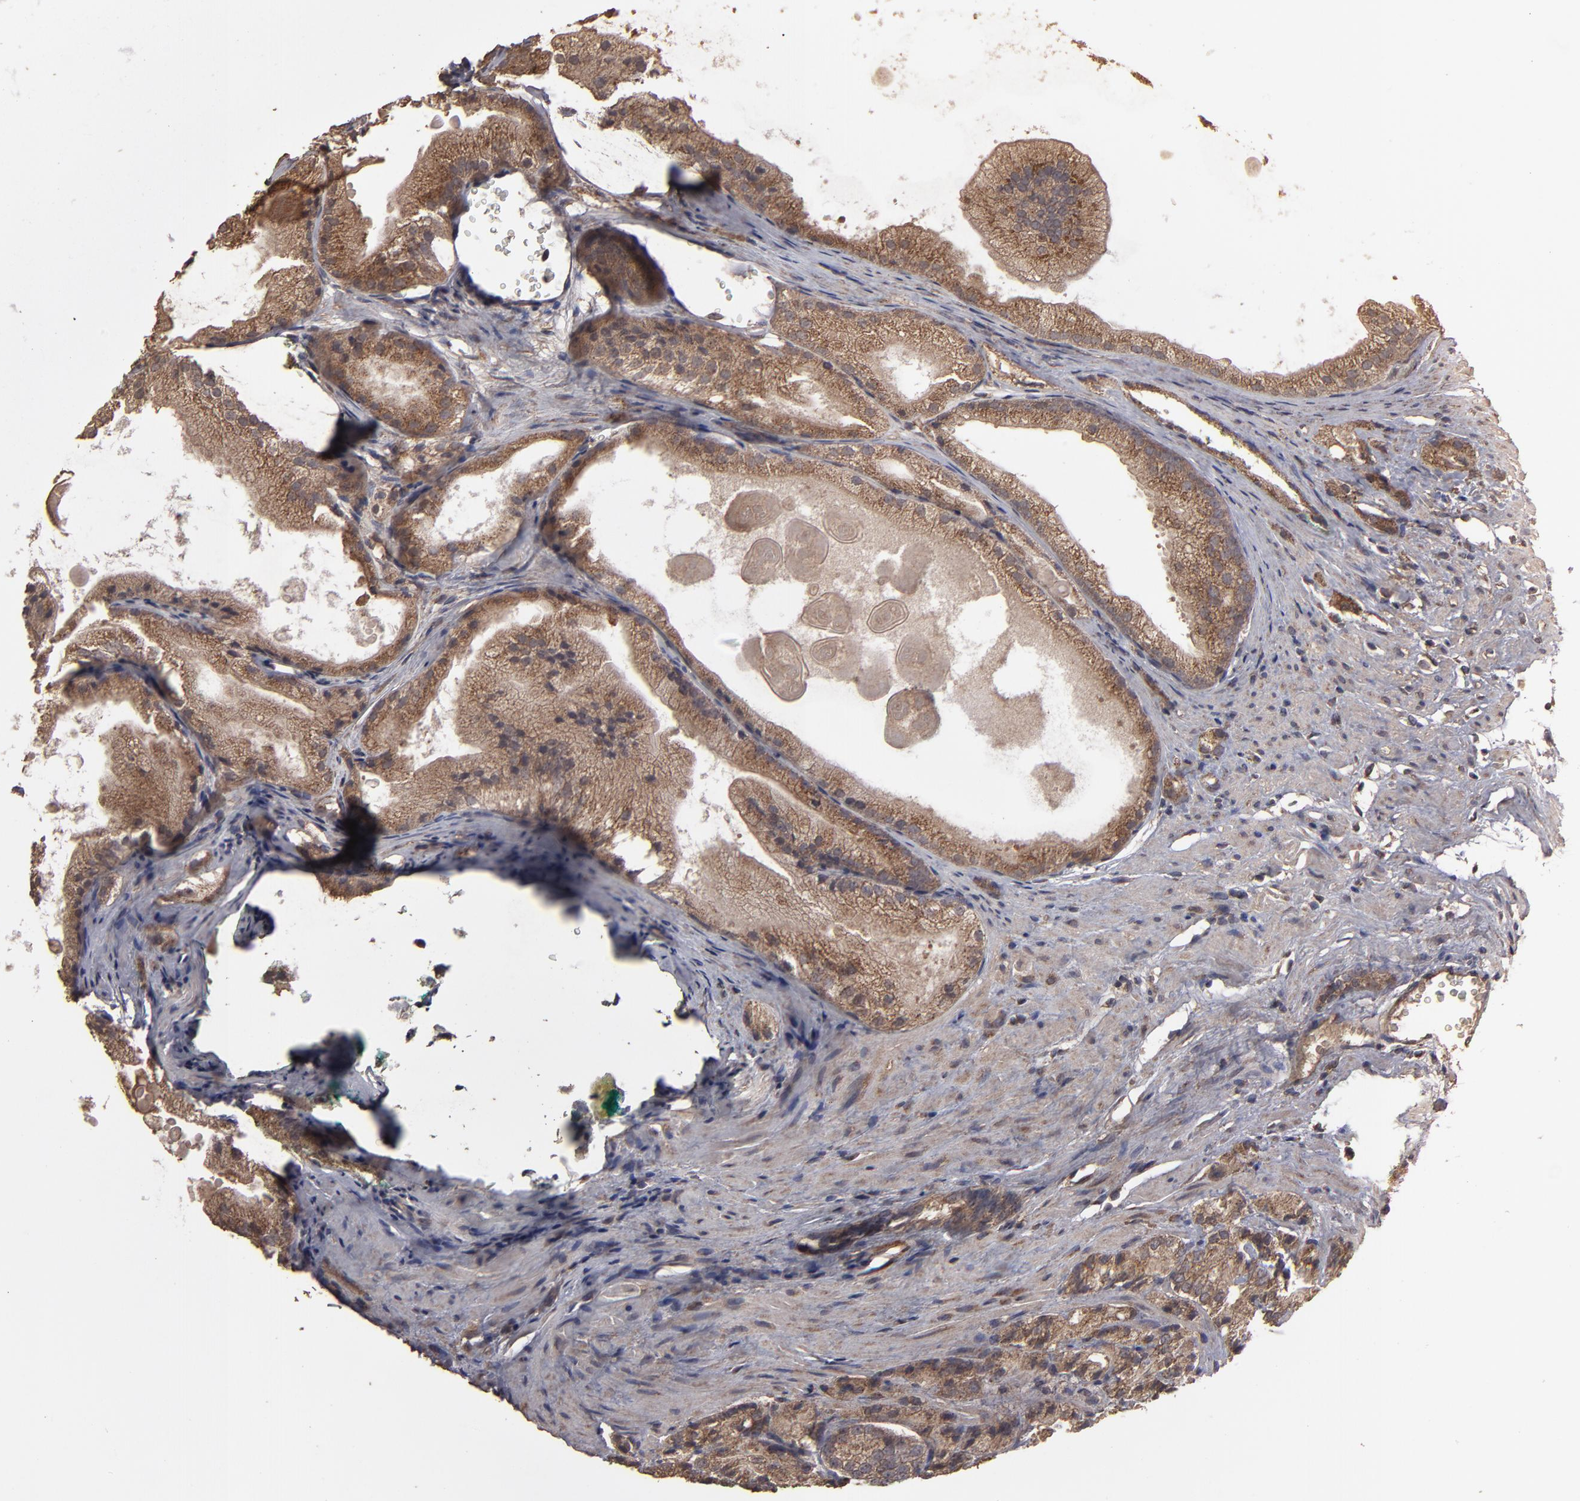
{"staining": {"intensity": "moderate", "quantity": ">75%", "location": "cytoplasmic/membranous"}, "tissue": "prostate cancer", "cell_type": "Tumor cells", "image_type": "cancer", "snomed": [{"axis": "morphology", "description": "Adenocarcinoma, Low grade"}, {"axis": "topography", "description": "Prostate"}], "caption": "Prostate cancer (adenocarcinoma (low-grade)) was stained to show a protein in brown. There is medium levels of moderate cytoplasmic/membranous expression in about >75% of tumor cells.", "gene": "MMP2", "patient": {"sex": "male", "age": 69}}